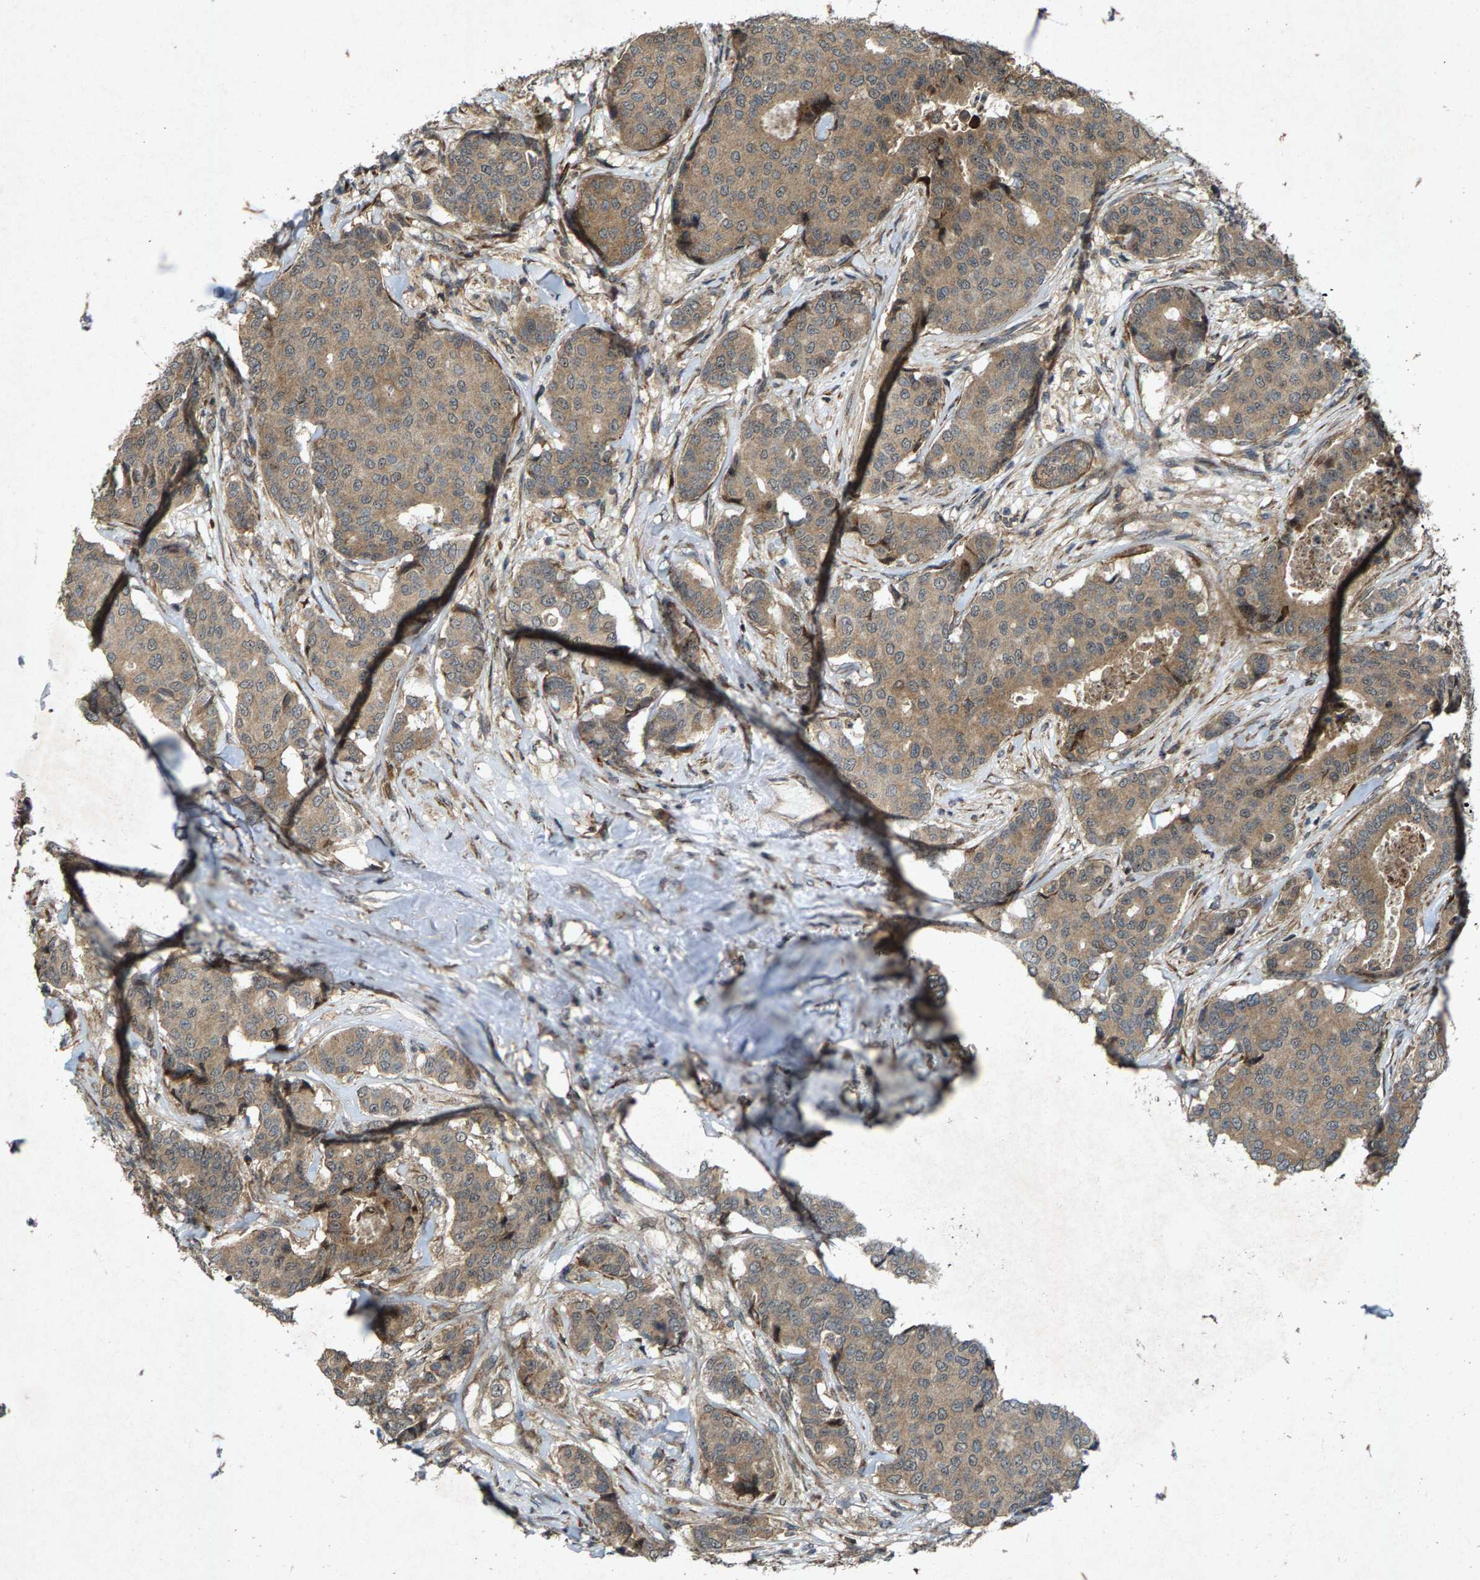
{"staining": {"intensity": "moderate", "quantity": ">75%", "location": "cytoplasmic/membranous"}, "tissue": "breast cancer", "cell_type": "Tumor cells", "image_type": "cancer", "snomed": [{"axis": "morphology", "description": "Duct carcinoma"}, {"axis": "topography", "description": "Breast"}], "caption": "Tumor cells show medium levels of moderate cytoplasmic/membranous staining in about >75% of cells in human breast invasive ductal carcinoma.", "gene": "LRRC72", "patient": {"sex": "female", "age": 75}}